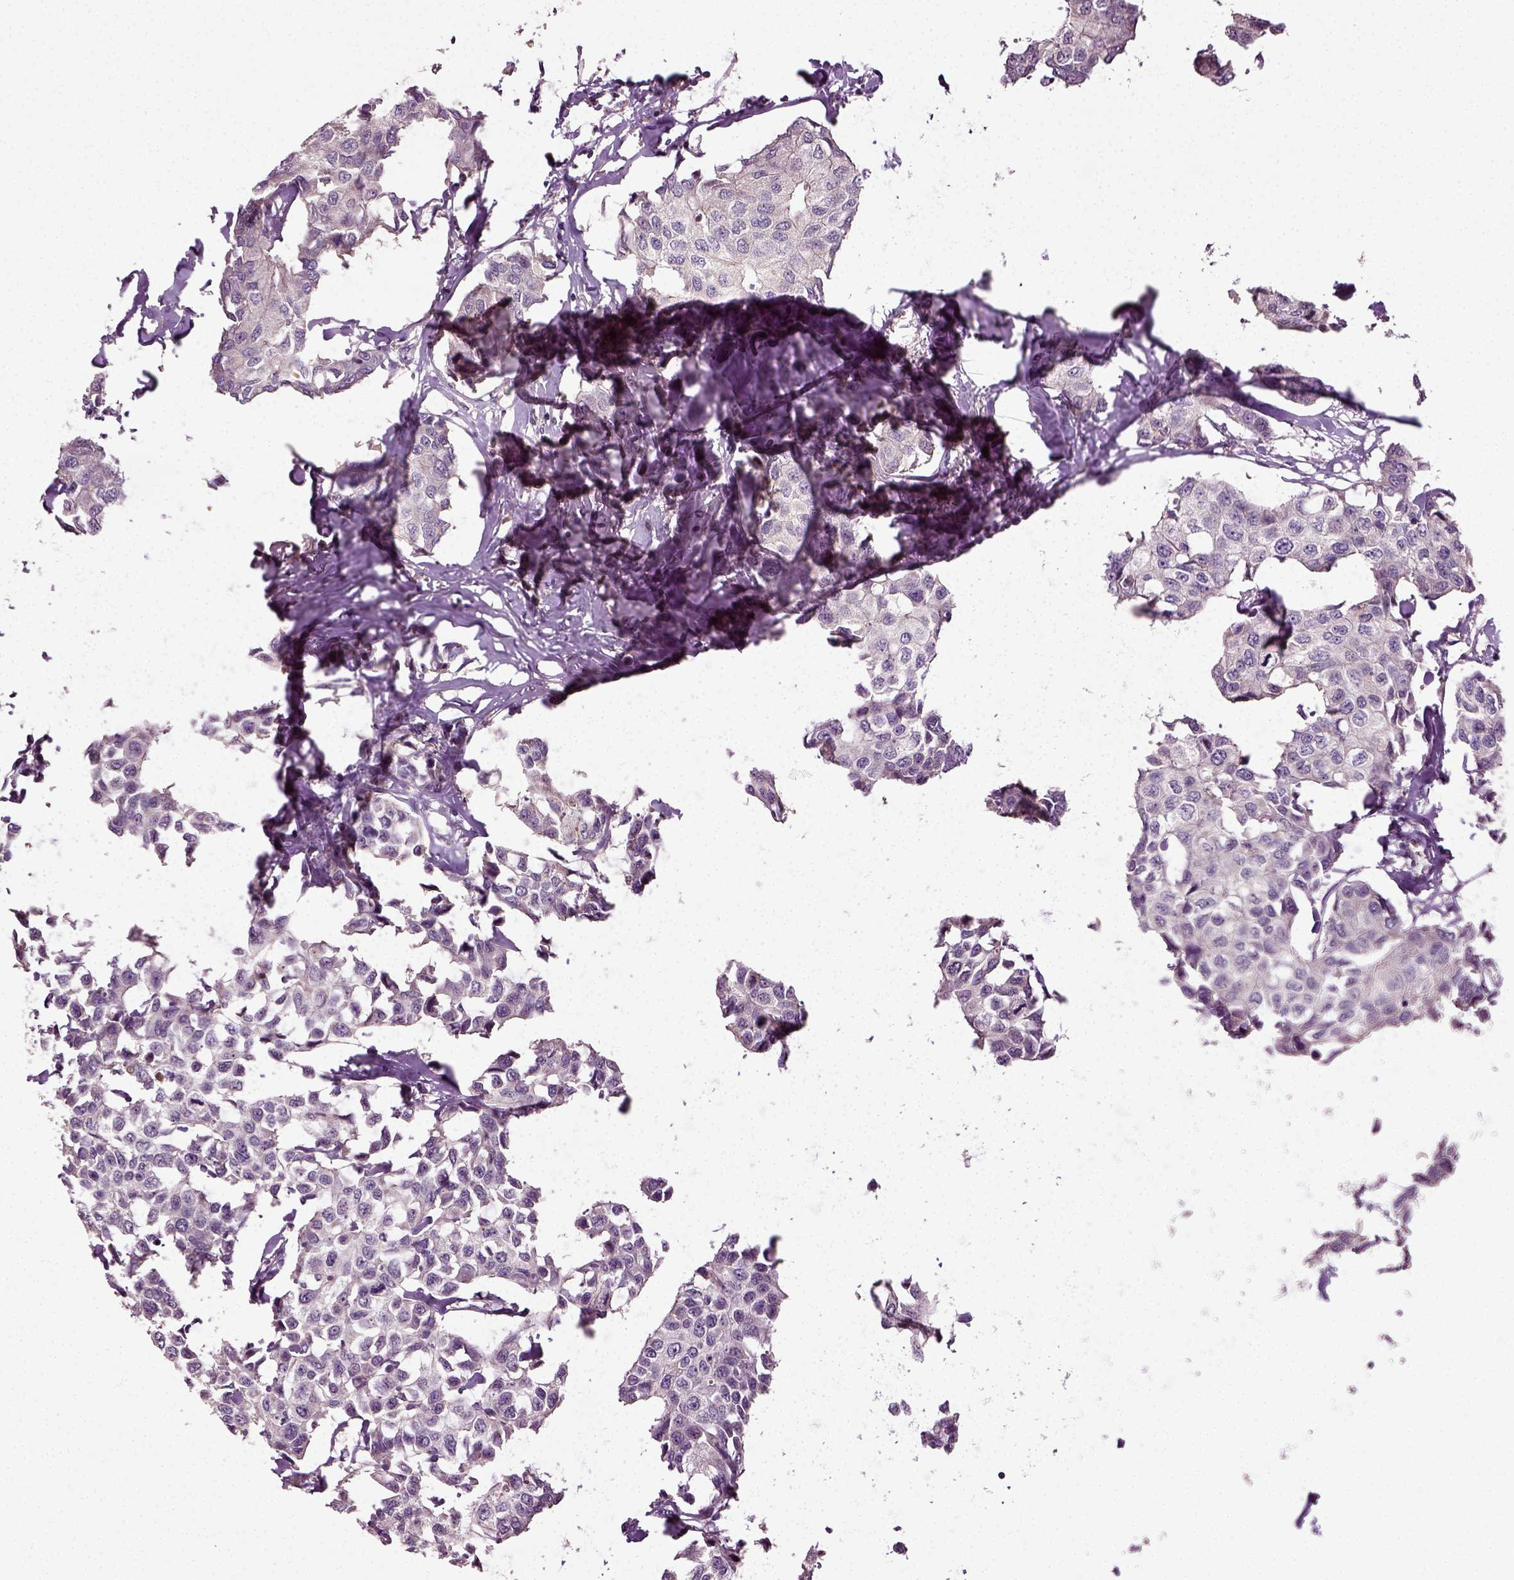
{"staining": {"intensity": "negative", "quantity": "none", "location": "none"}, "tissue": "breast cancer", "cell_type": "Tumor cells", "image_type": "cancer", "snomed": [{"axis": "morphology", "description": "Duct carcinoma"}, {"axis": "topography", "description": "Breast"}], "caption": "IHC micrograph of neoplastic tissue: human breast cancer stained with DAB (3,3'-diaminobenzidine) reveals no significant protein staining in tumor cells. (DAB immunohistochemistry with hematoxylin counter stain).", "gene": "ERV3-1", "patient": {"sex": "female", "age": 80}}